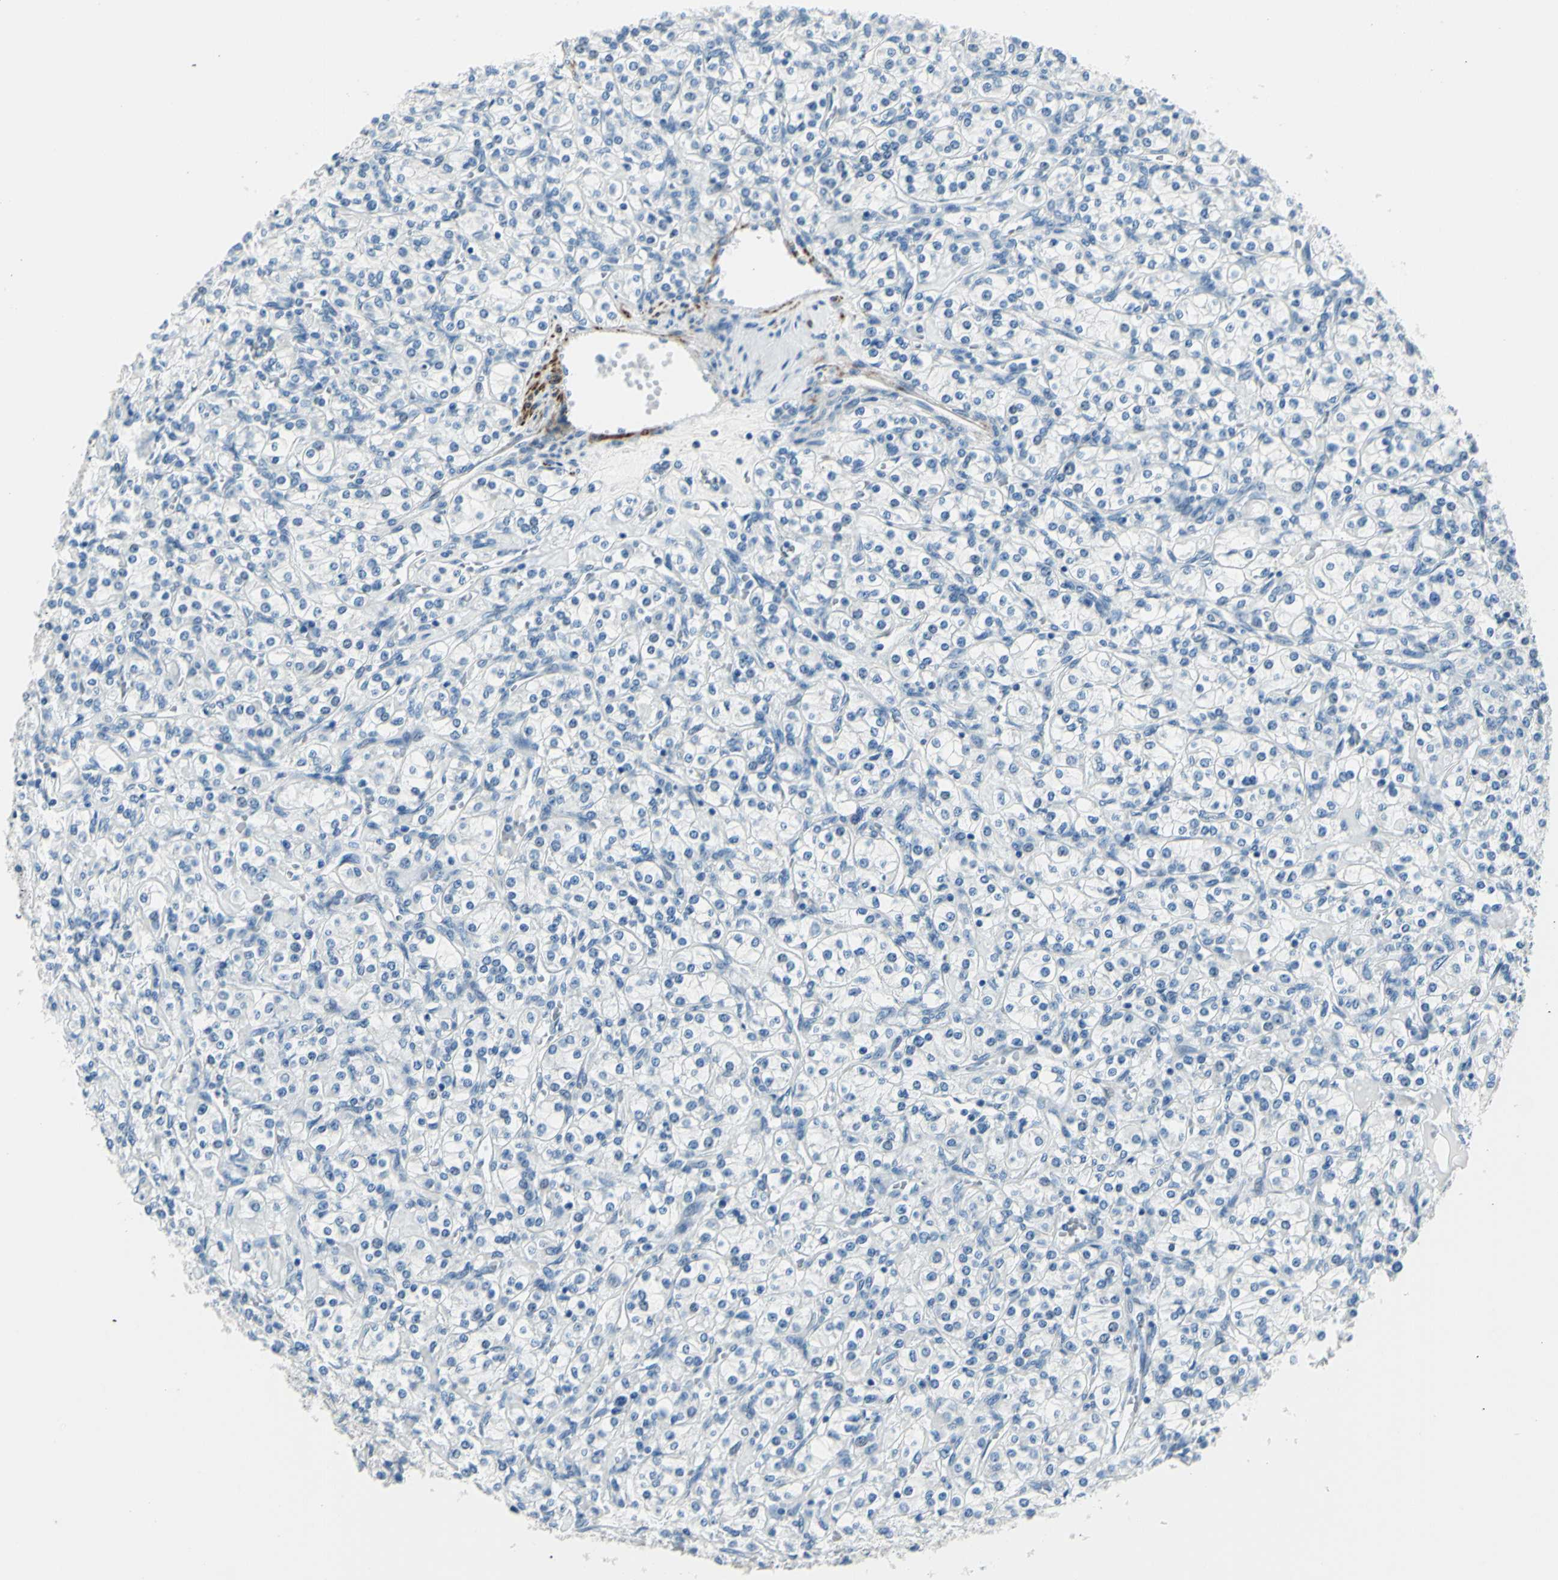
{"staining": {"intensity": "negative", "quantity": "none", "location": "none"}, "tissue": "renal cancer", "cell_type": "Tumor cells", "image_type": "cancer", "snomed": [{"axis": "morphology", "description": "Adenocarcinoma, NOS"}, {"axis": "topography", "description": "Kidney"}], "caption": "High power microscopy photomicrograph of an immunohistochemistry (IHC) histopathology image of renal adenocarcinoma, revealing no significant staining in tumor cells. (DAB (3,3'-diaminobenzidine) immunohistochemistry with hematoxylin counter stain).", "gene": "CDH15", "patient": {"sex": "male", "age": 77}}